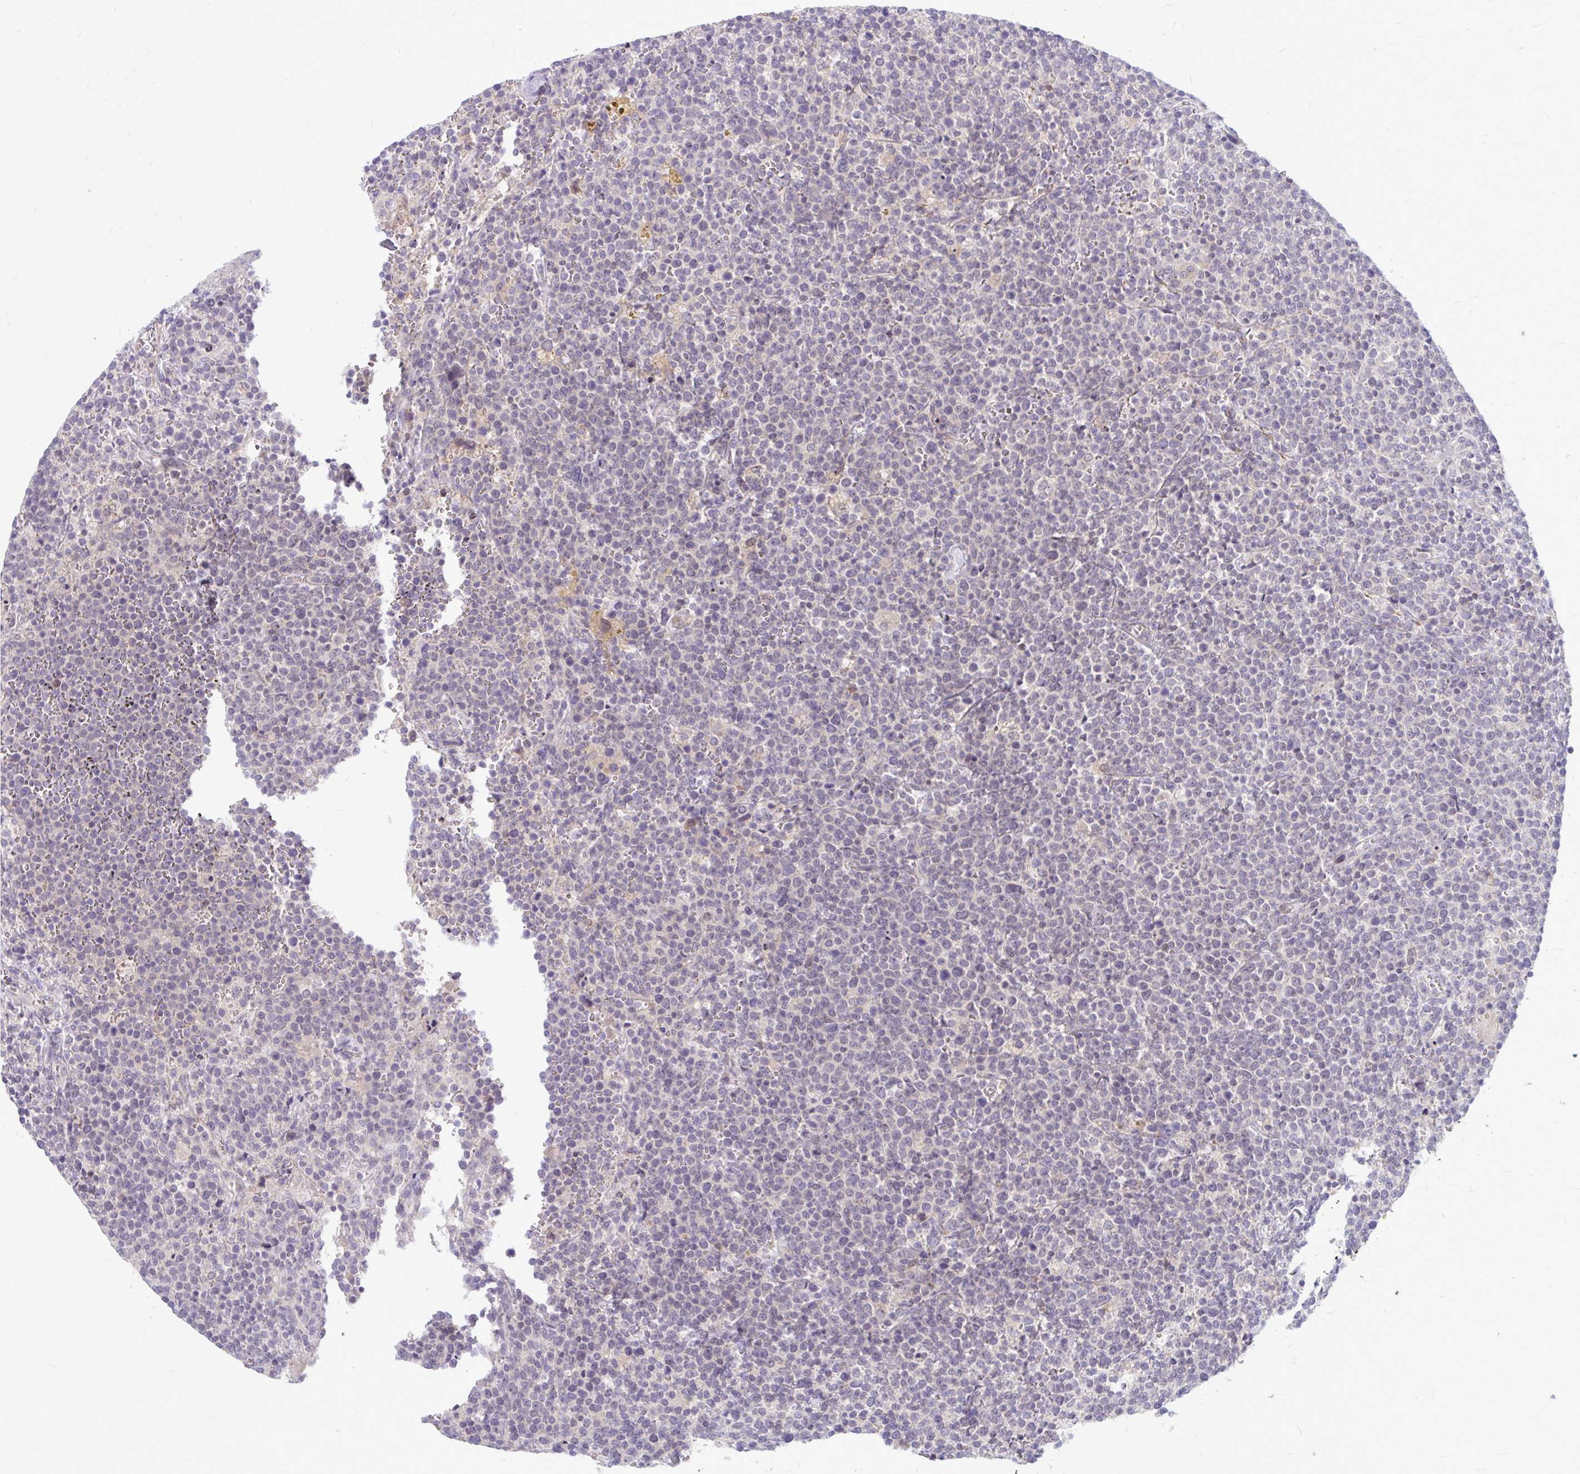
{"staining": {"intensity": "negative", "quantity": "none", "location": "none"}, "tissue": "lymphoma", "cell_type": "Tumor cells", "image_type": "cancer", "snomed": [{"axis": "morphology", "description": "Malignant lymphoma, non-Hodgkin's type, High grade"}, {"axis": "topography", "description": "Lymph node"}], "caption": "High-grade malignant lymphoma, non-Hodgkin's type stained for a protein using immunohistochemistry (IHC) displays no staining tumor cells.", "gene": "ZSCAN25", "patient": {"sex": "male", "age": 61}}